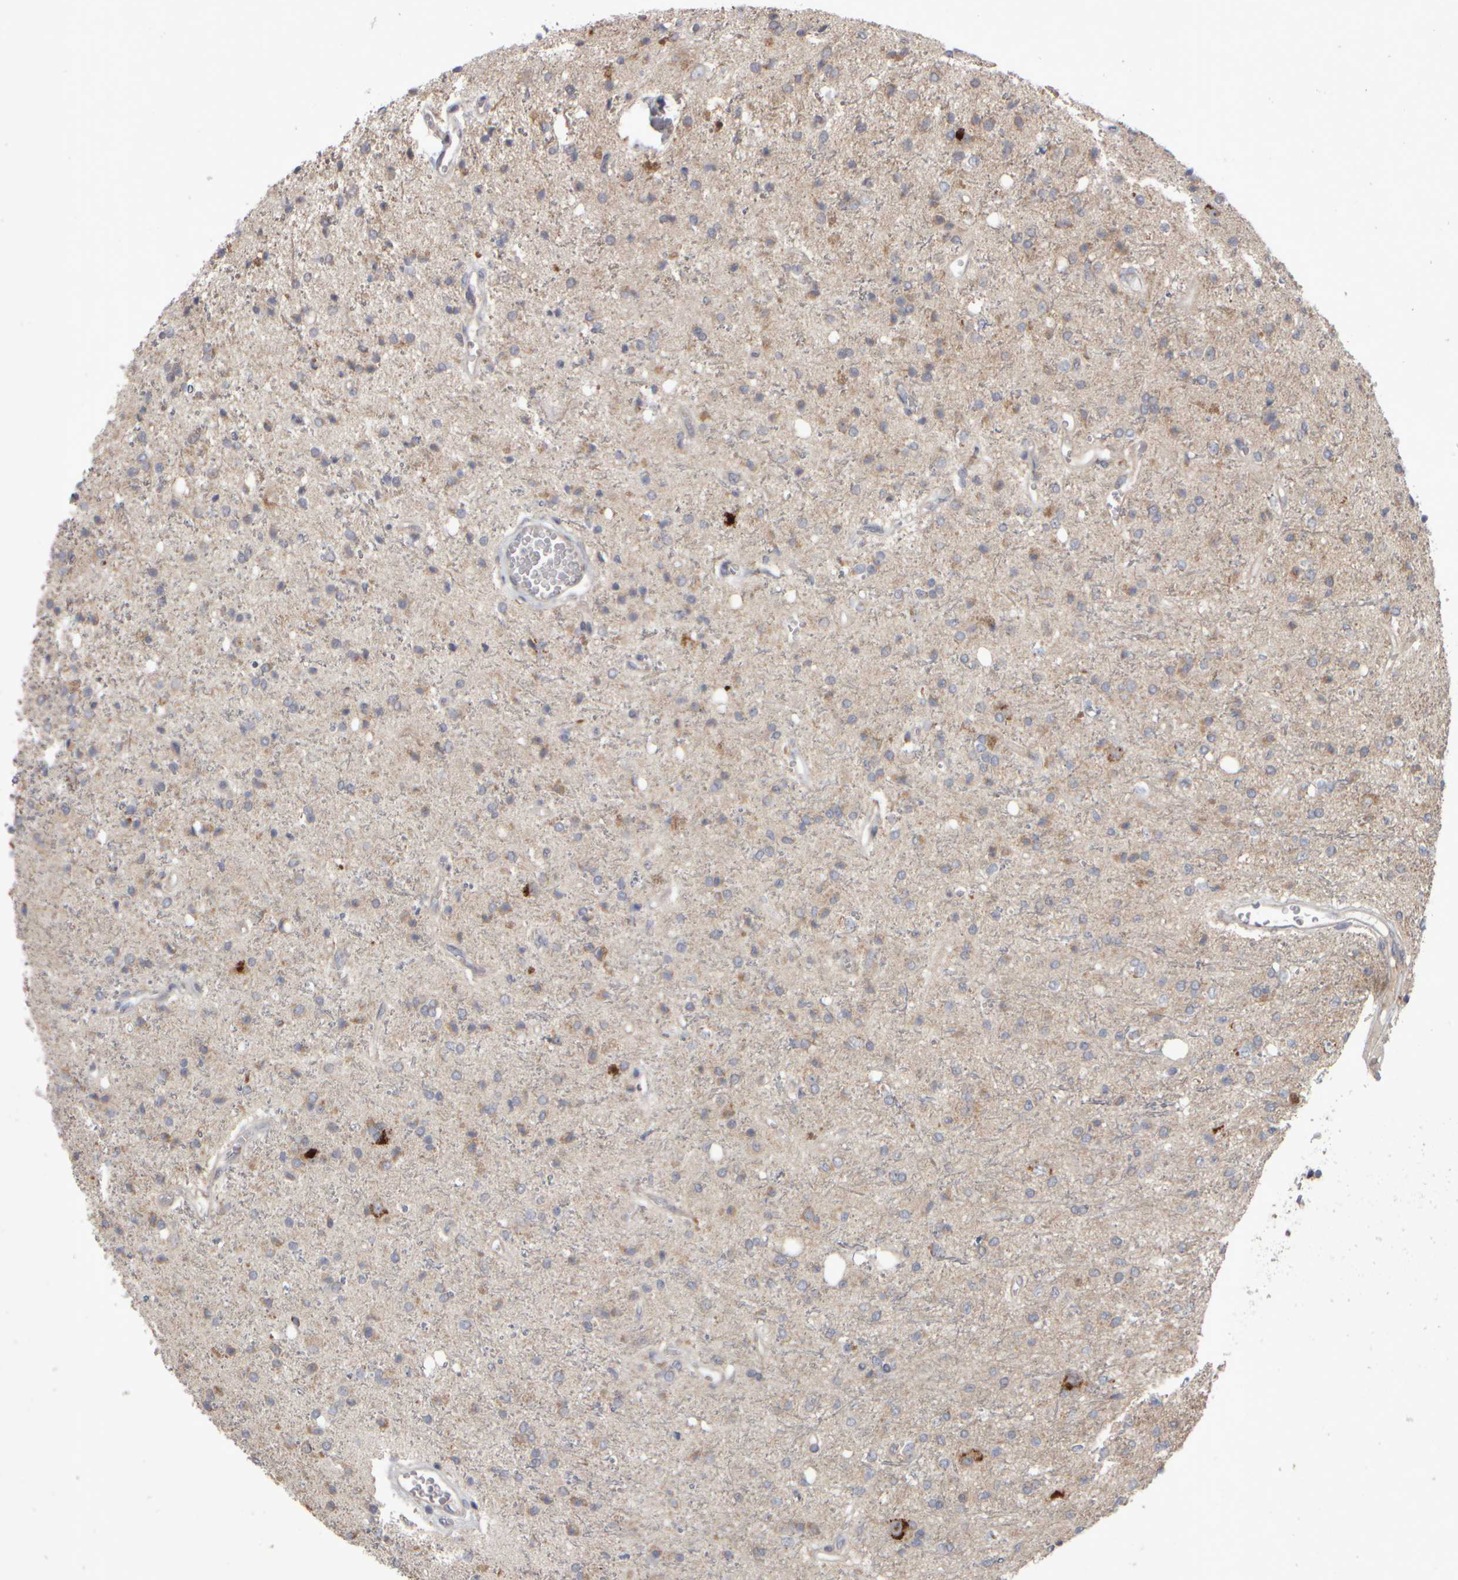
{"staining": {"intensity": "weak", "quantity": "<25%", "location": "cytoplasmic/membranous"}, "tissue": "glioma", "cell_type": "Tumor cells", "image_type": "cancer", "snomed": [{"axis": "morphology", "description": "Glioma, malignant, High grade"}, {"axis": "topography", "description": "Brain"}], "caption": "High power microscopy histopathology image of an IHC micrograph of malignant glioma (high-grade), revealing no significant positivity in tumor cells.", "gene": "SCO1", "patient": {"sex": "male", "age": 47}}